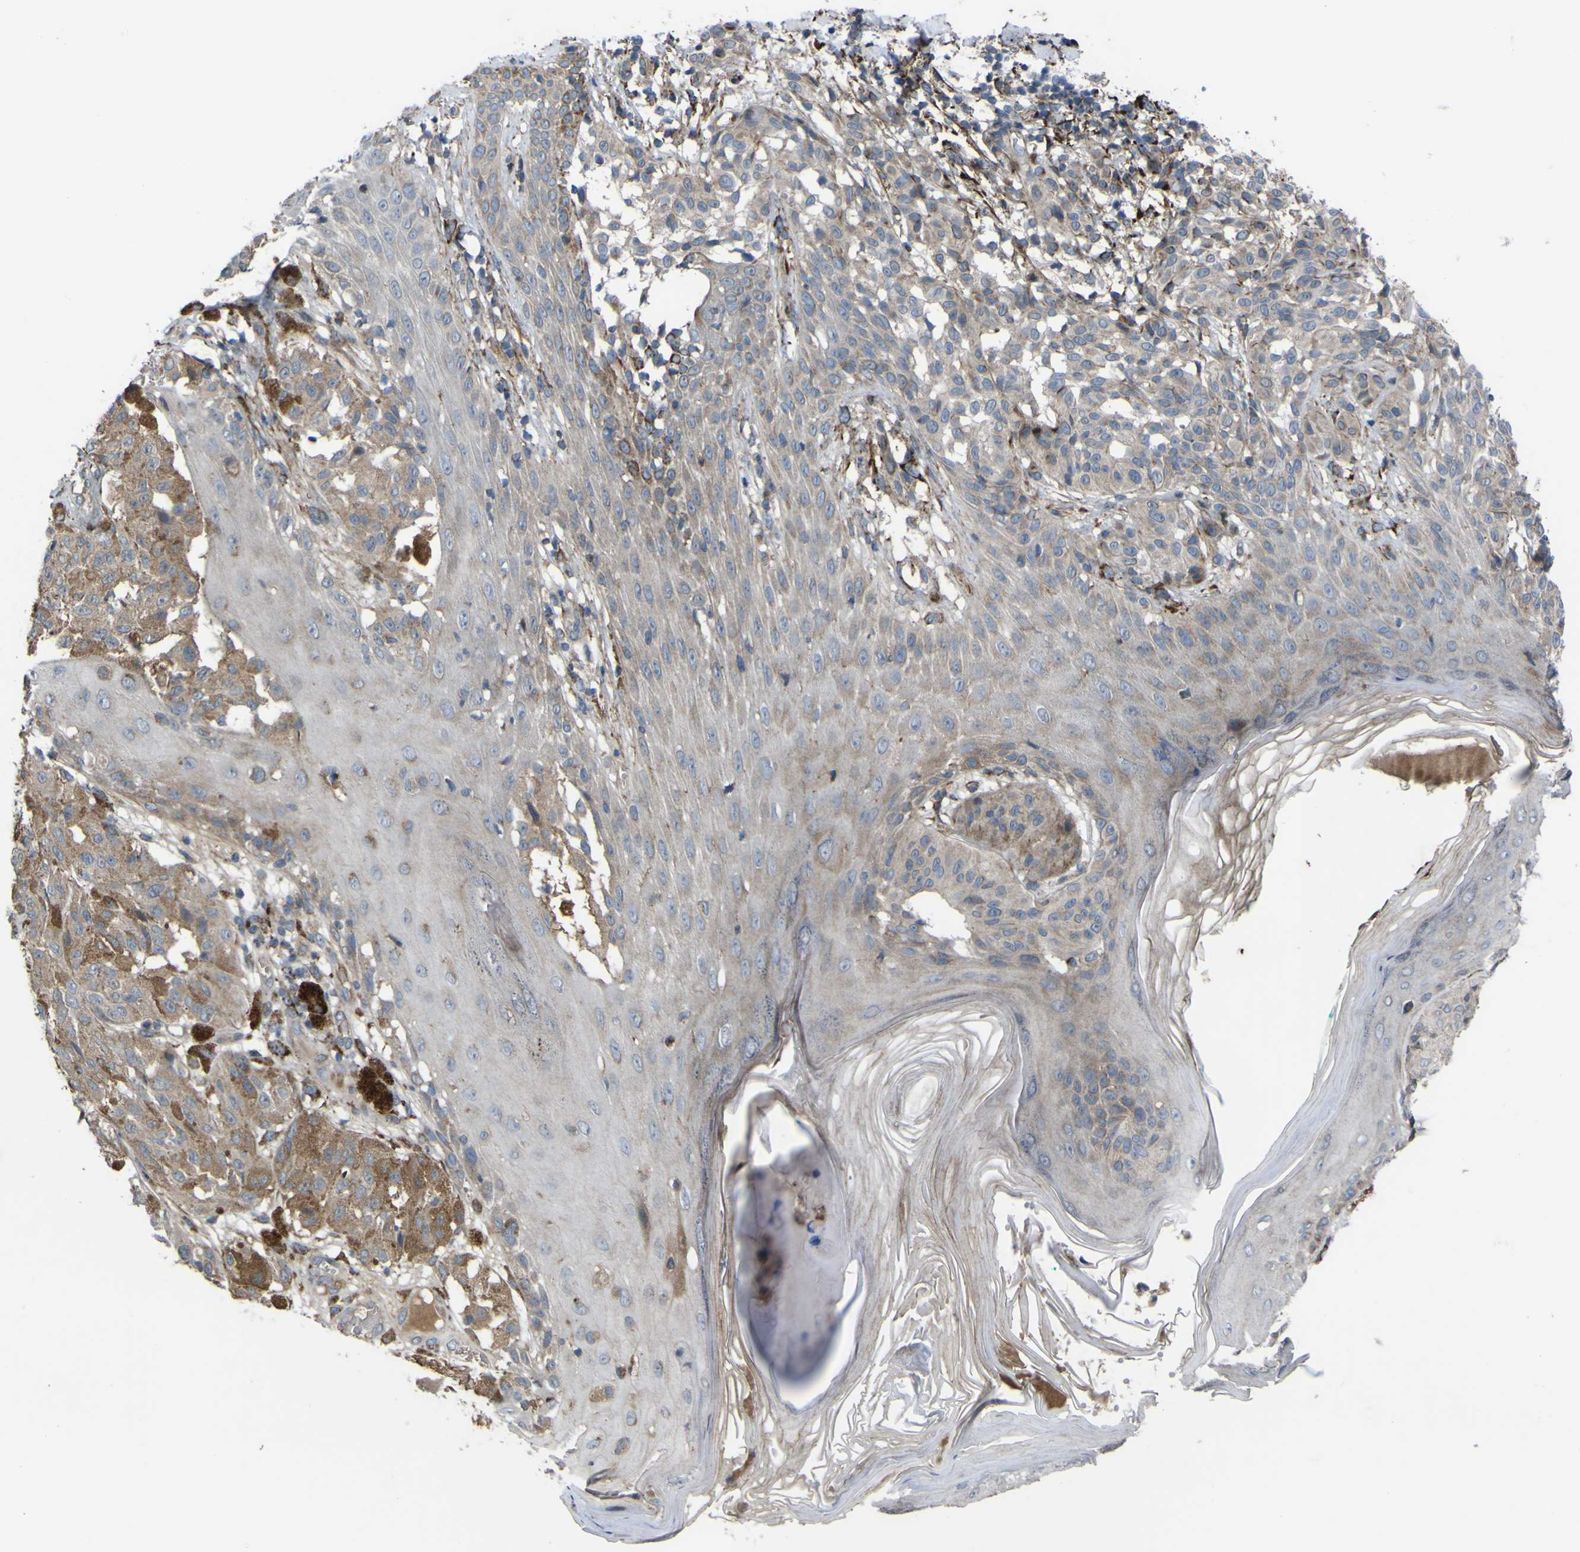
{"staining": {"intensity": "moderate", "quantity": "<25%", "location": "cytoplasmic/membranous"}, "tissue": "melanoma", "cell_type": "Tumor cells", "image_type": "cancer", "snomed": [{"axis": "morphology", "description": "Malignant melanoma, NOS"}, {"axis": "topography", "description": "Skin"}], "caption": "Protein staining of melanoma tissue displays moderate cytoplasmic/membranous expression in approximately <25% of tumor cells.", "gene": "GPLD1", "patient": {"sex": "female", "age": 46}}